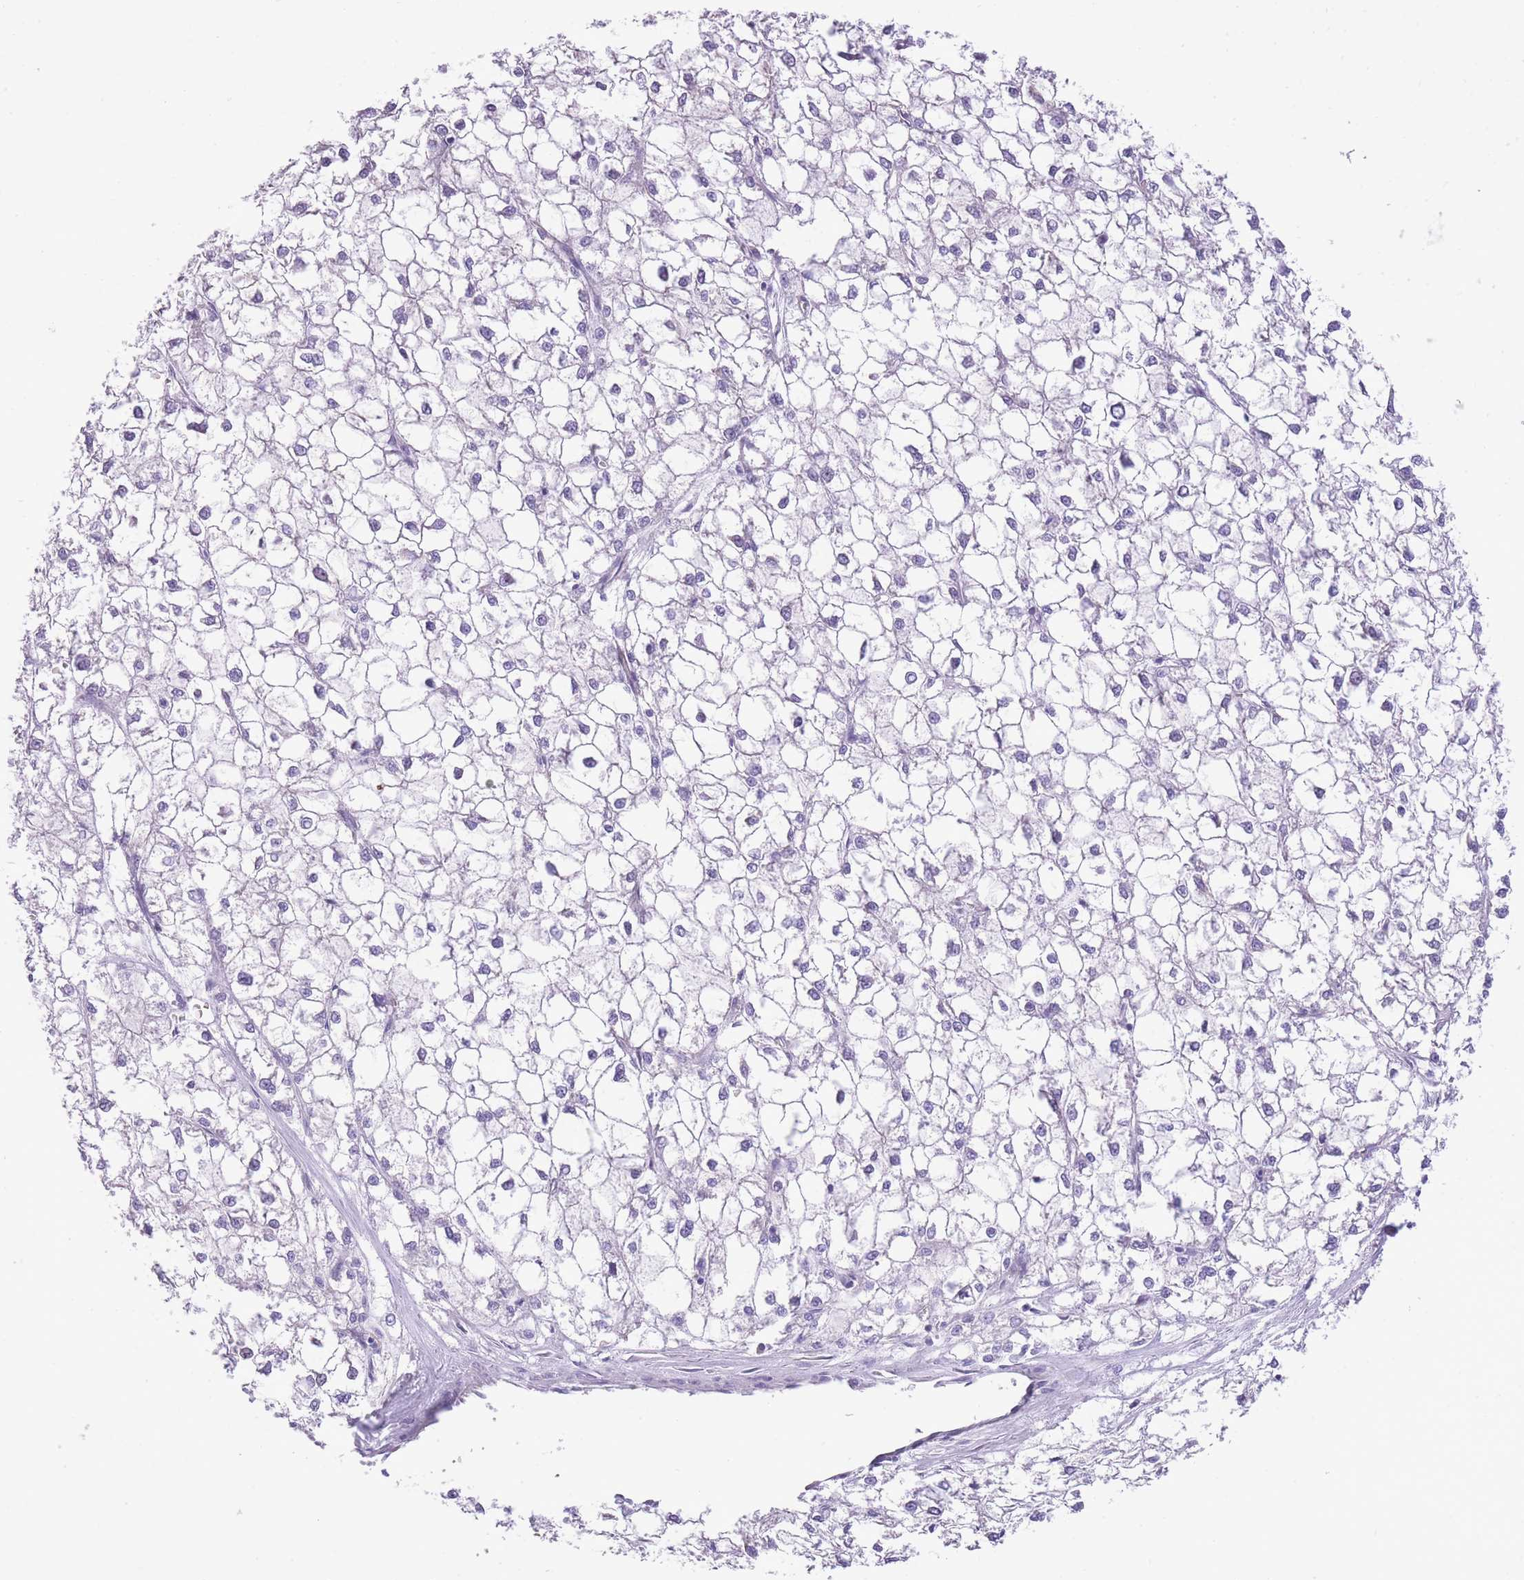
{"staining": {"intensity": "negative", "quantity": "none", "location": "none"}, "tissue": "liver cancer", "cell_type": "Tumor cells", "image_type": "cancer", "snomed": [{"axis": "morphology", "description": "Carcinoma, Hepatocellular, NOS"}, {"axis": "topography", "description": "Liver"}], "caption": "Immunohistochemistry (IHC) micrograph of human hepatocellular carcinoma (liver) stained for a protein (brown), which exhibits no expression in tumor cells.", "gene": "RHOU", "patient": {"sex": "female", "age": 43}}